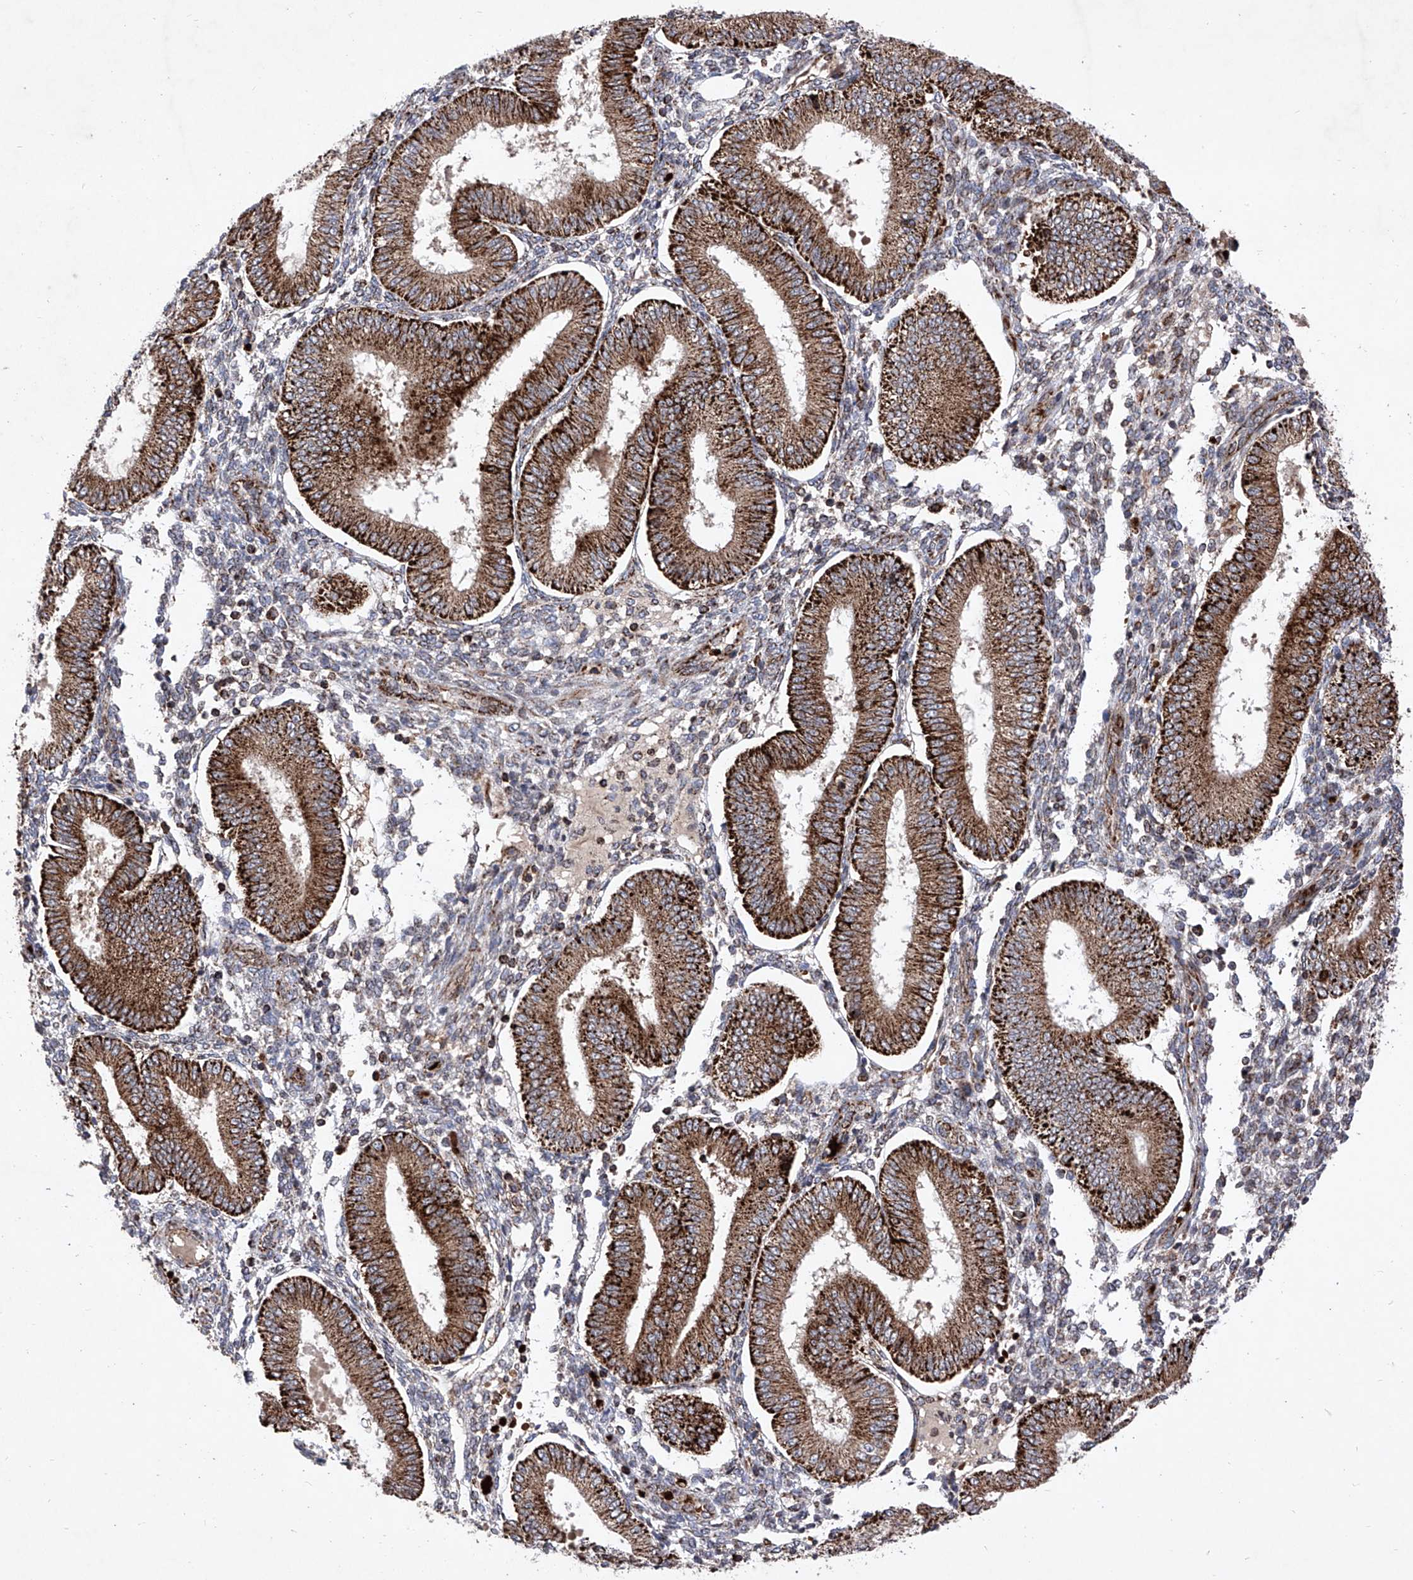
{"staining": {"intensity": "moderate", "quantity": "25%-75%", "location": "cytoplasmic/membranous"}, "tissue": "endometrium", "cell_type": "Cells in endometrial stroma", "image_type": "normal", "snomed": [{"axis": "morphology", "description": "Normal tissue, NOS"}, {"axis": "topography", "description": "Endometrium"}], "caption": "Brown immunohistochemical staining in normal human endometrium shows moderate cytoplasmic/membranous positivity in about 25%-75% of cells in endometrial stroma.", "gene": "SEMA6A", "patient": {"sex": "female", "age": 39}}